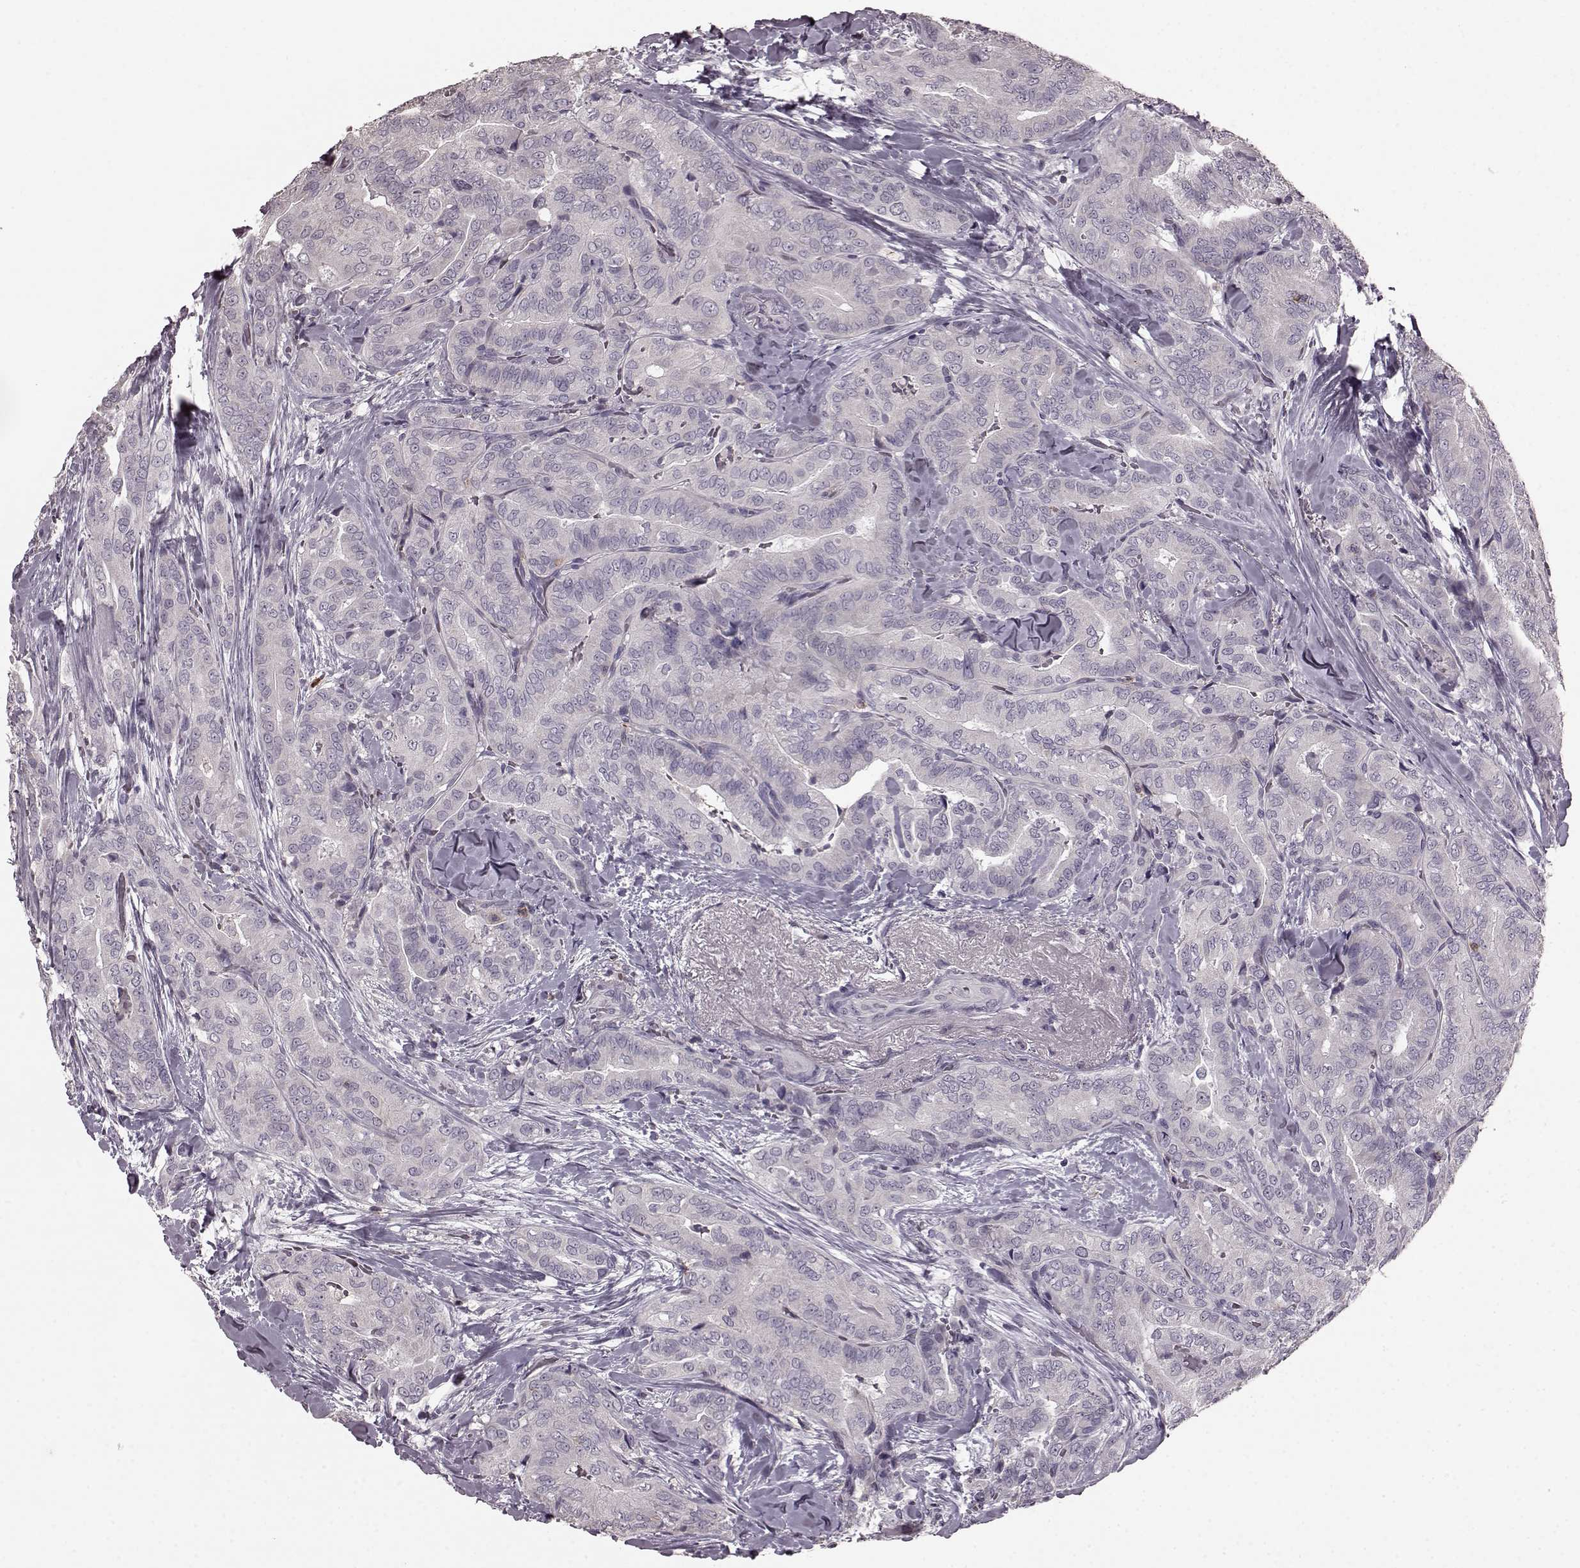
{"staining": {"intensity": "negative", "quantity": "none", "location": "none"}, "tissue": "thyroid cancer", "cell_type": "Tumor cells", "image_type": "cancer", "snomed": [{"axis": "morphology", "description": "Papillary adenocarcinoma, NOS"}, {"axis": "topography", "description": "Thyroid gland"}], "caption": "Protein analysis of thyroid papillary adenocarcinoma shows no significant positivity in tumor cells.", "gene": "CD28", "patient": {"sex": "male", "age": 61}}